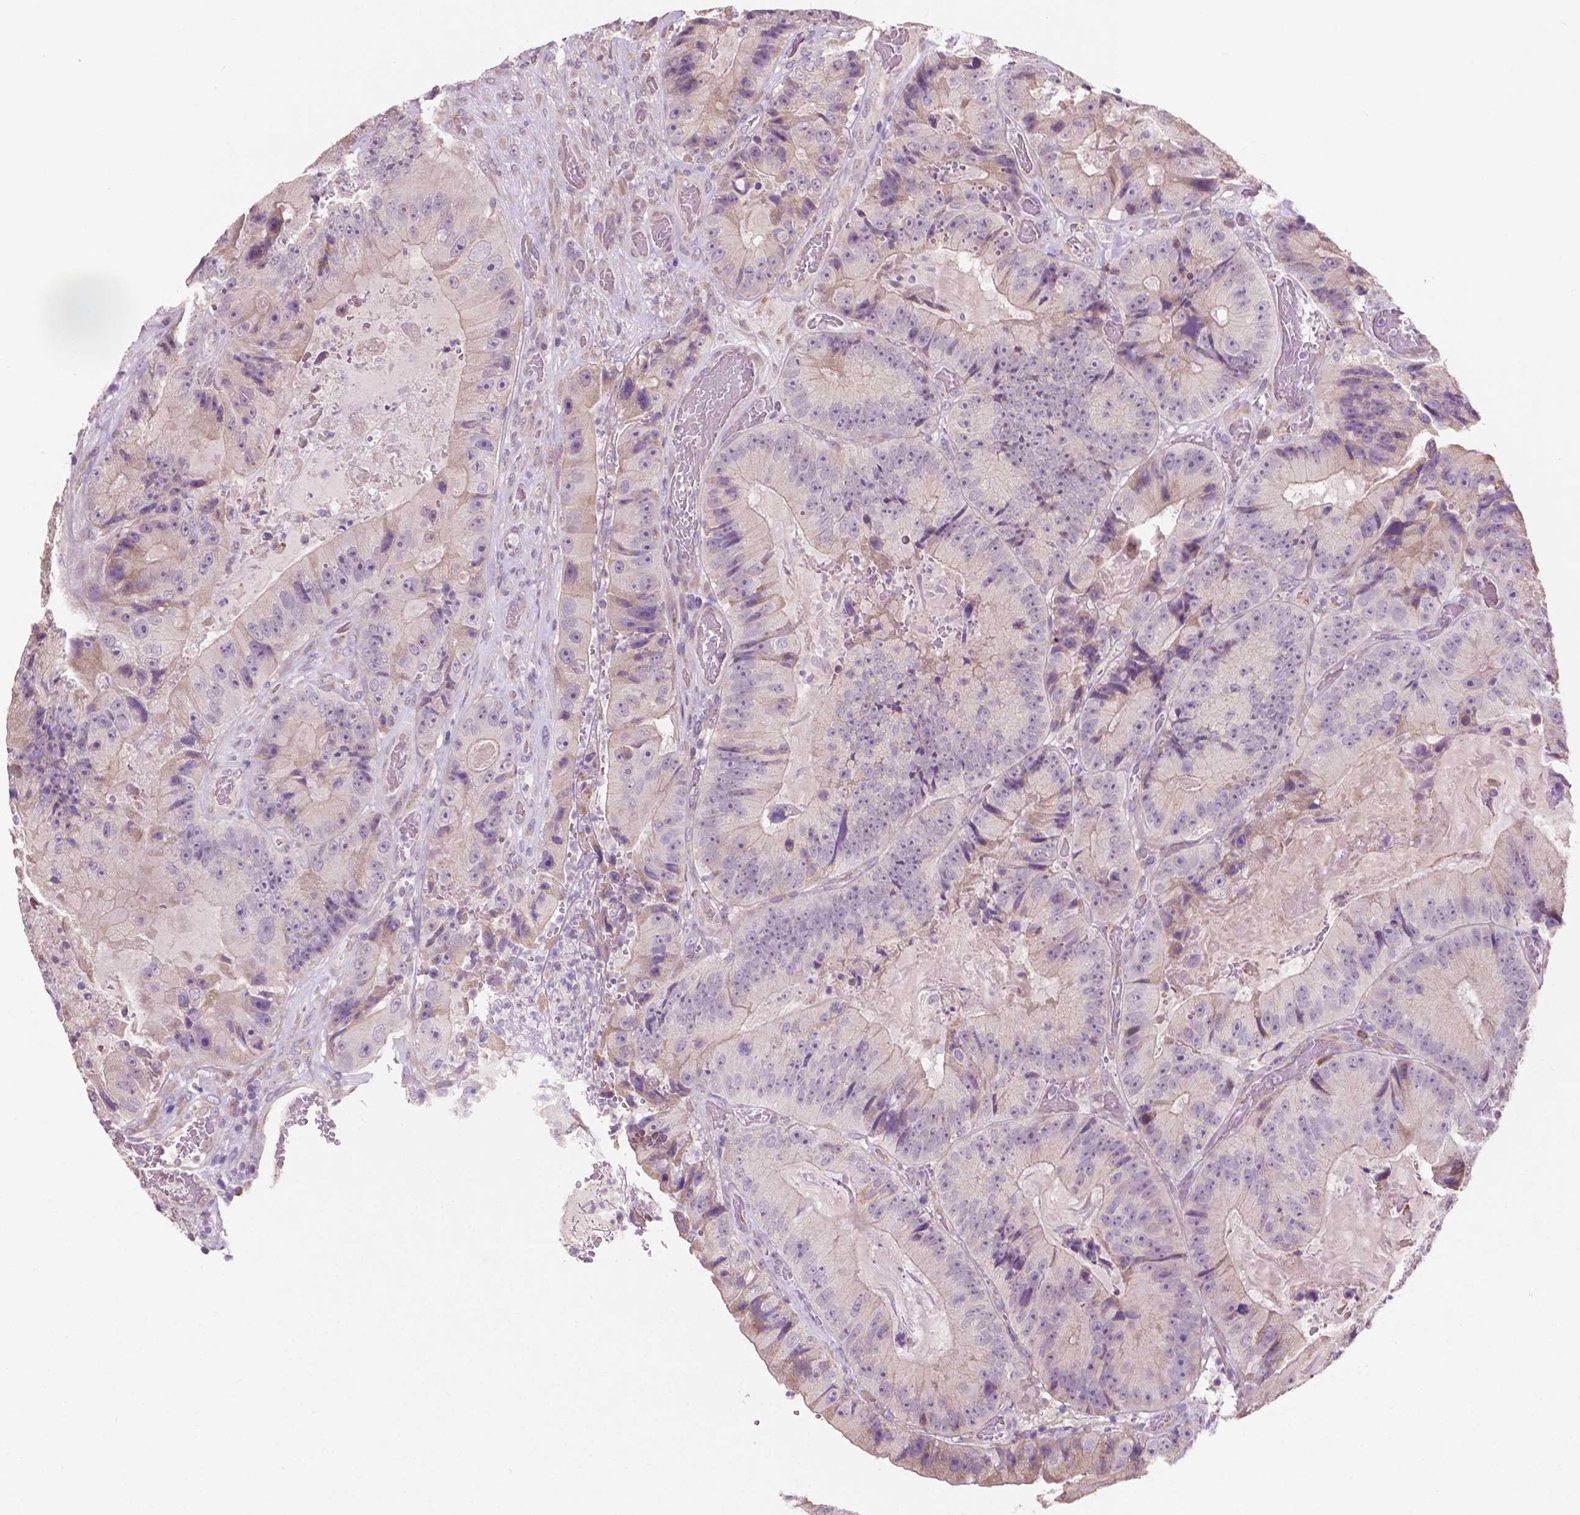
{"staining": {"intensity": "weak", "quantity": "<25%", "location": "cytoplasmic/membranous"}, "tissue": "colorectal cancer", "cell_type": "Tumor cells", "image_type": "cancer", "snomed": [{"axis": "morphology", "description": "Adenocarcinoma, NOS"}, {"axis": "topography", "description": "Colon"}], "caption": "IHC image of colorectal adenocarcinoma stained for a protein (brown), which shows no positivity in tumor cells.", "gene": "LRP1B", "patient": {"sex": "female", "age": 86}}